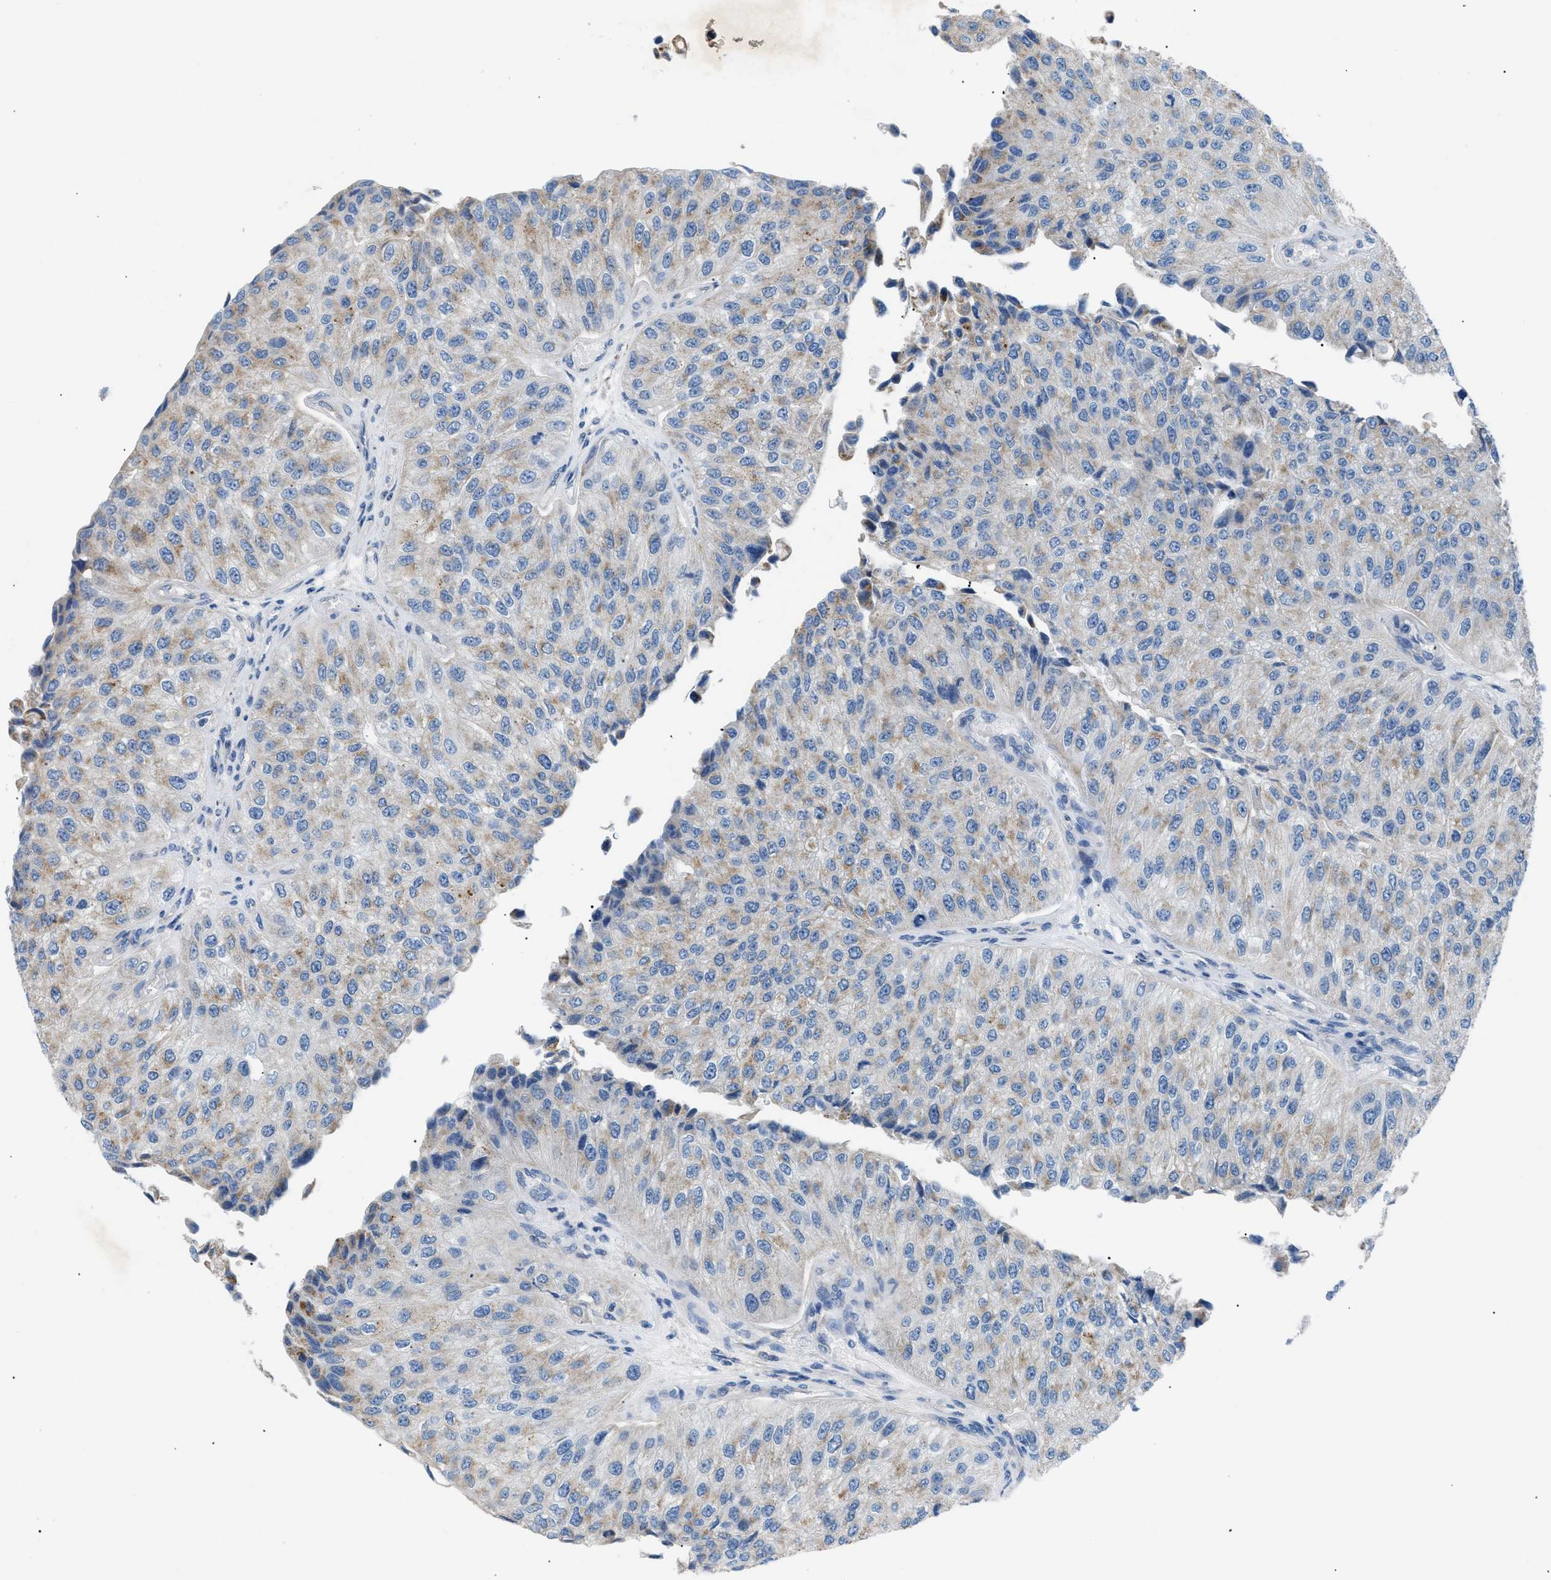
{"staining": {"intensity": "weak", "quantity": "25%-75%", "location": "cytoplasmic/membranous"}, "tissue": "urothelial cancer", "cell_type": "Tumor cells", "image_type": "cancer", "snomed": [{"axis": "morphology", "description": "Urothelial carcinoma, High grade"}, {"axis": "topography", "description": "Kidney"}, {"axis": "topography", "description": "Urinary bladder"}], "caption": "Human urothelial cancer stained with a brown dye exhibits weak cytoplasmic/membranous positive staining in about 25%-75% of tumor cells.", "gene": "ILDR1", "patient": {"sex": "male", "age": 77}}